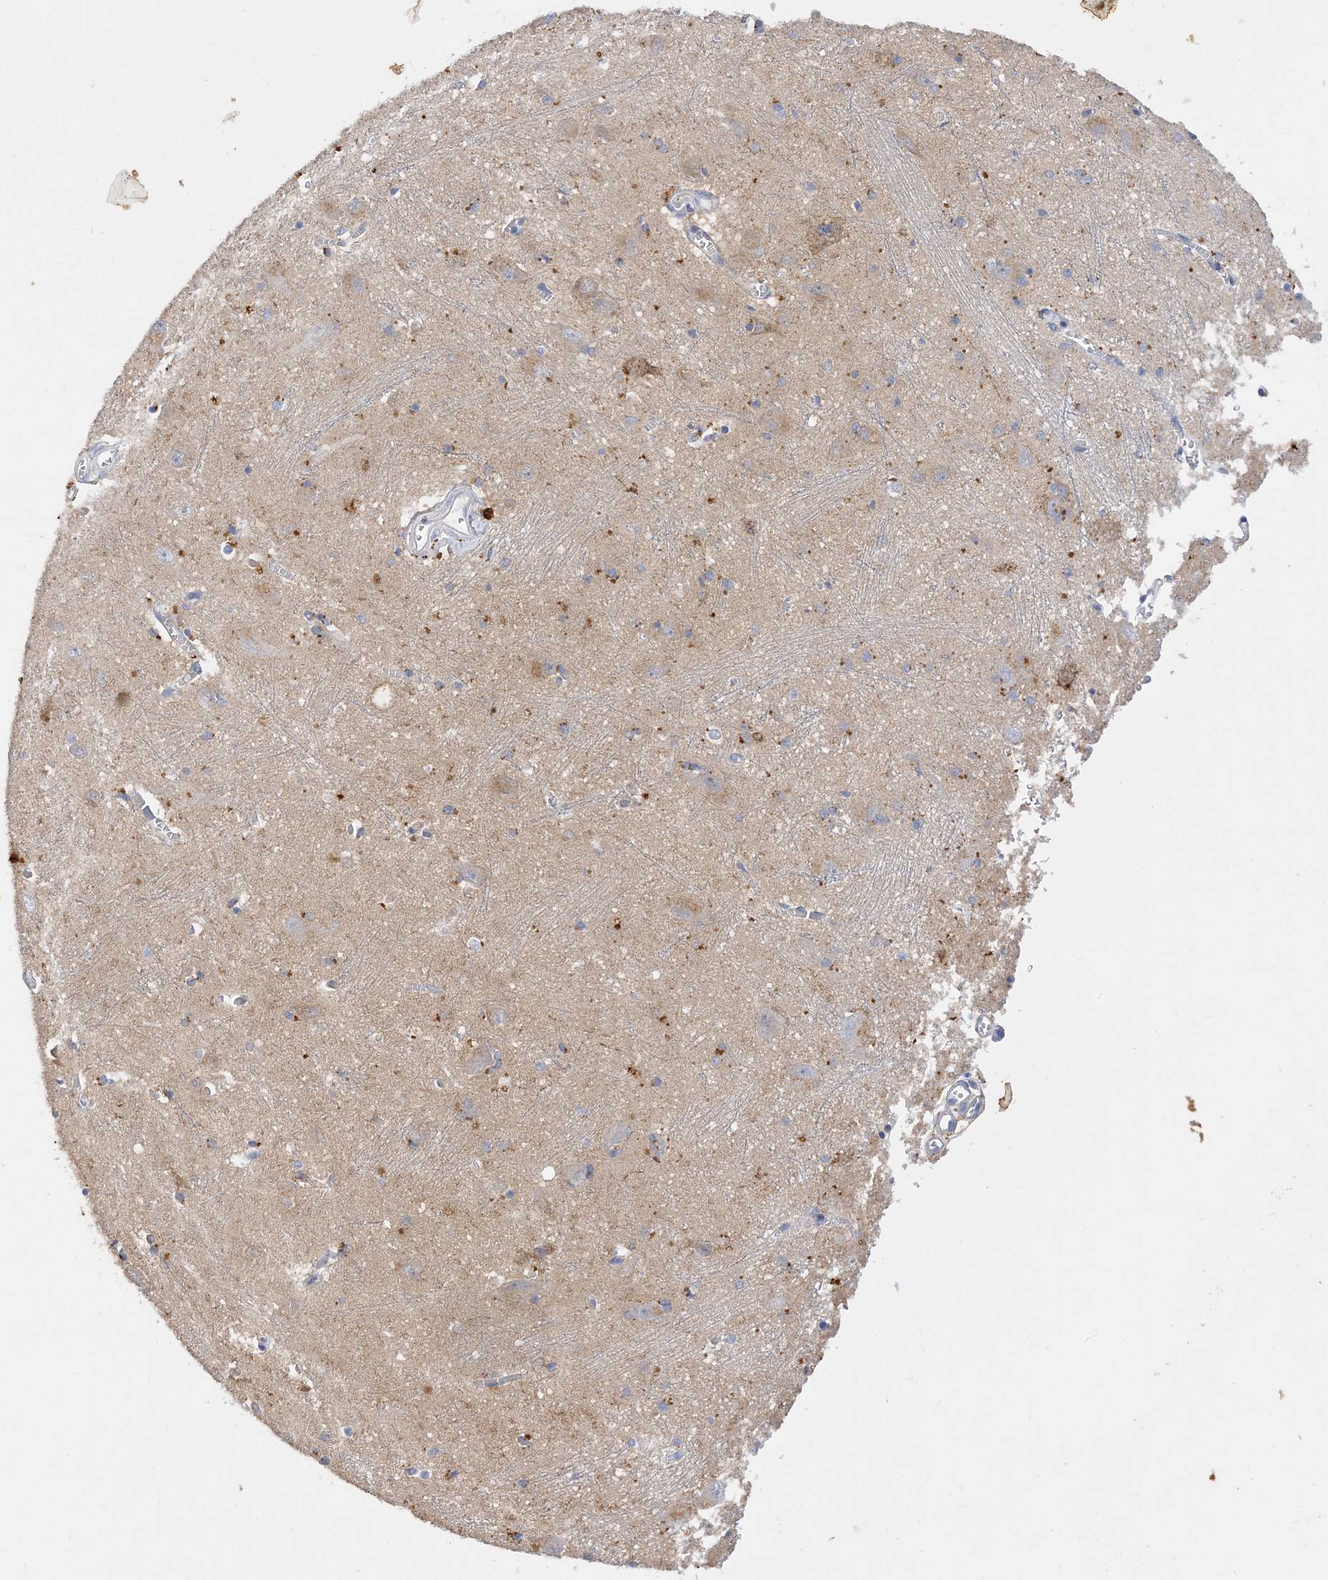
{"staining": {"intensity": "moderate", "quantity": "<25%", "location": "cytoplasmic/membranous"}, "tissue": "caudate", "cell_type": "Glial cells", "image_type": "normal", "snomed": [{"axis": "morphology", "description": "Normal tissue, NOS"}, {"axis": "topography", "description": "Lateral ventricle wall"}], "caption": "Human caudate stained for a protein (brown) exhibits moderate cytoplasmic/membranous positive staining in about <25% of glial cells.", "gene": "ARV1", "patient": {"sex": "male", "age": 37}}